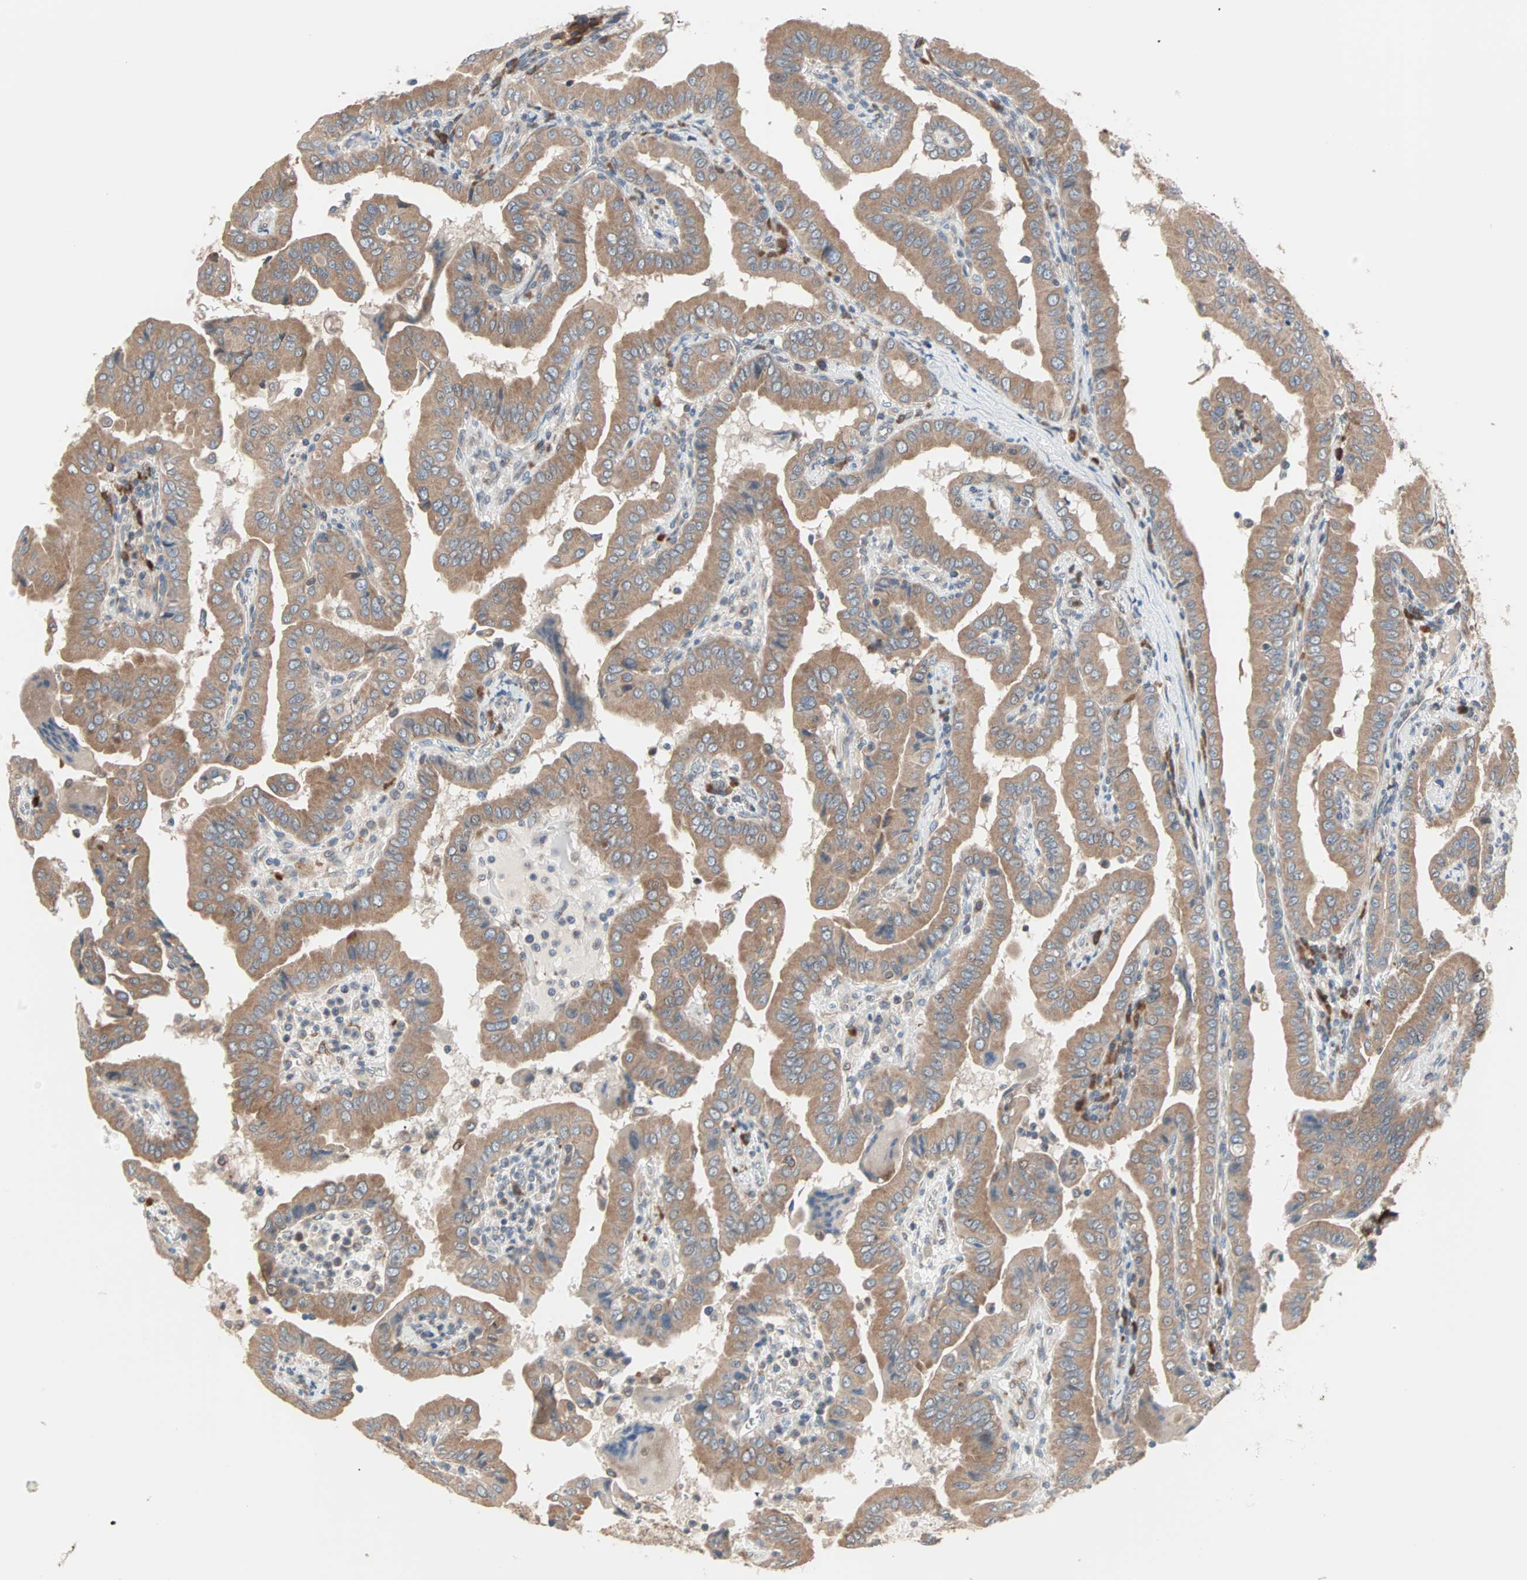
{"staining": {"intensity": "moderate", "quantity": ">75%", "location": "cytoplasmic/membranous"}, "tissue": "thyroid cancer", "cell_type": "Tumor cells", "image_type": "cancer", "snomed": [{"axis": "morphology", "description": "Papillary adenocarcinoma, NOS"}, {"axis": "topography", "description": "Thyroid gland"}], "caption": "IHC photomicrograph of human thyroid cancer (papillary adenocarcinoma) stained for a protein (brown), which demonstrates medium levels of moderate cytoplasmic/membranous staining in about >75% of tumor cells.", "gene": "SAR1A", "patient": {"sex": "male", "age": 33}}